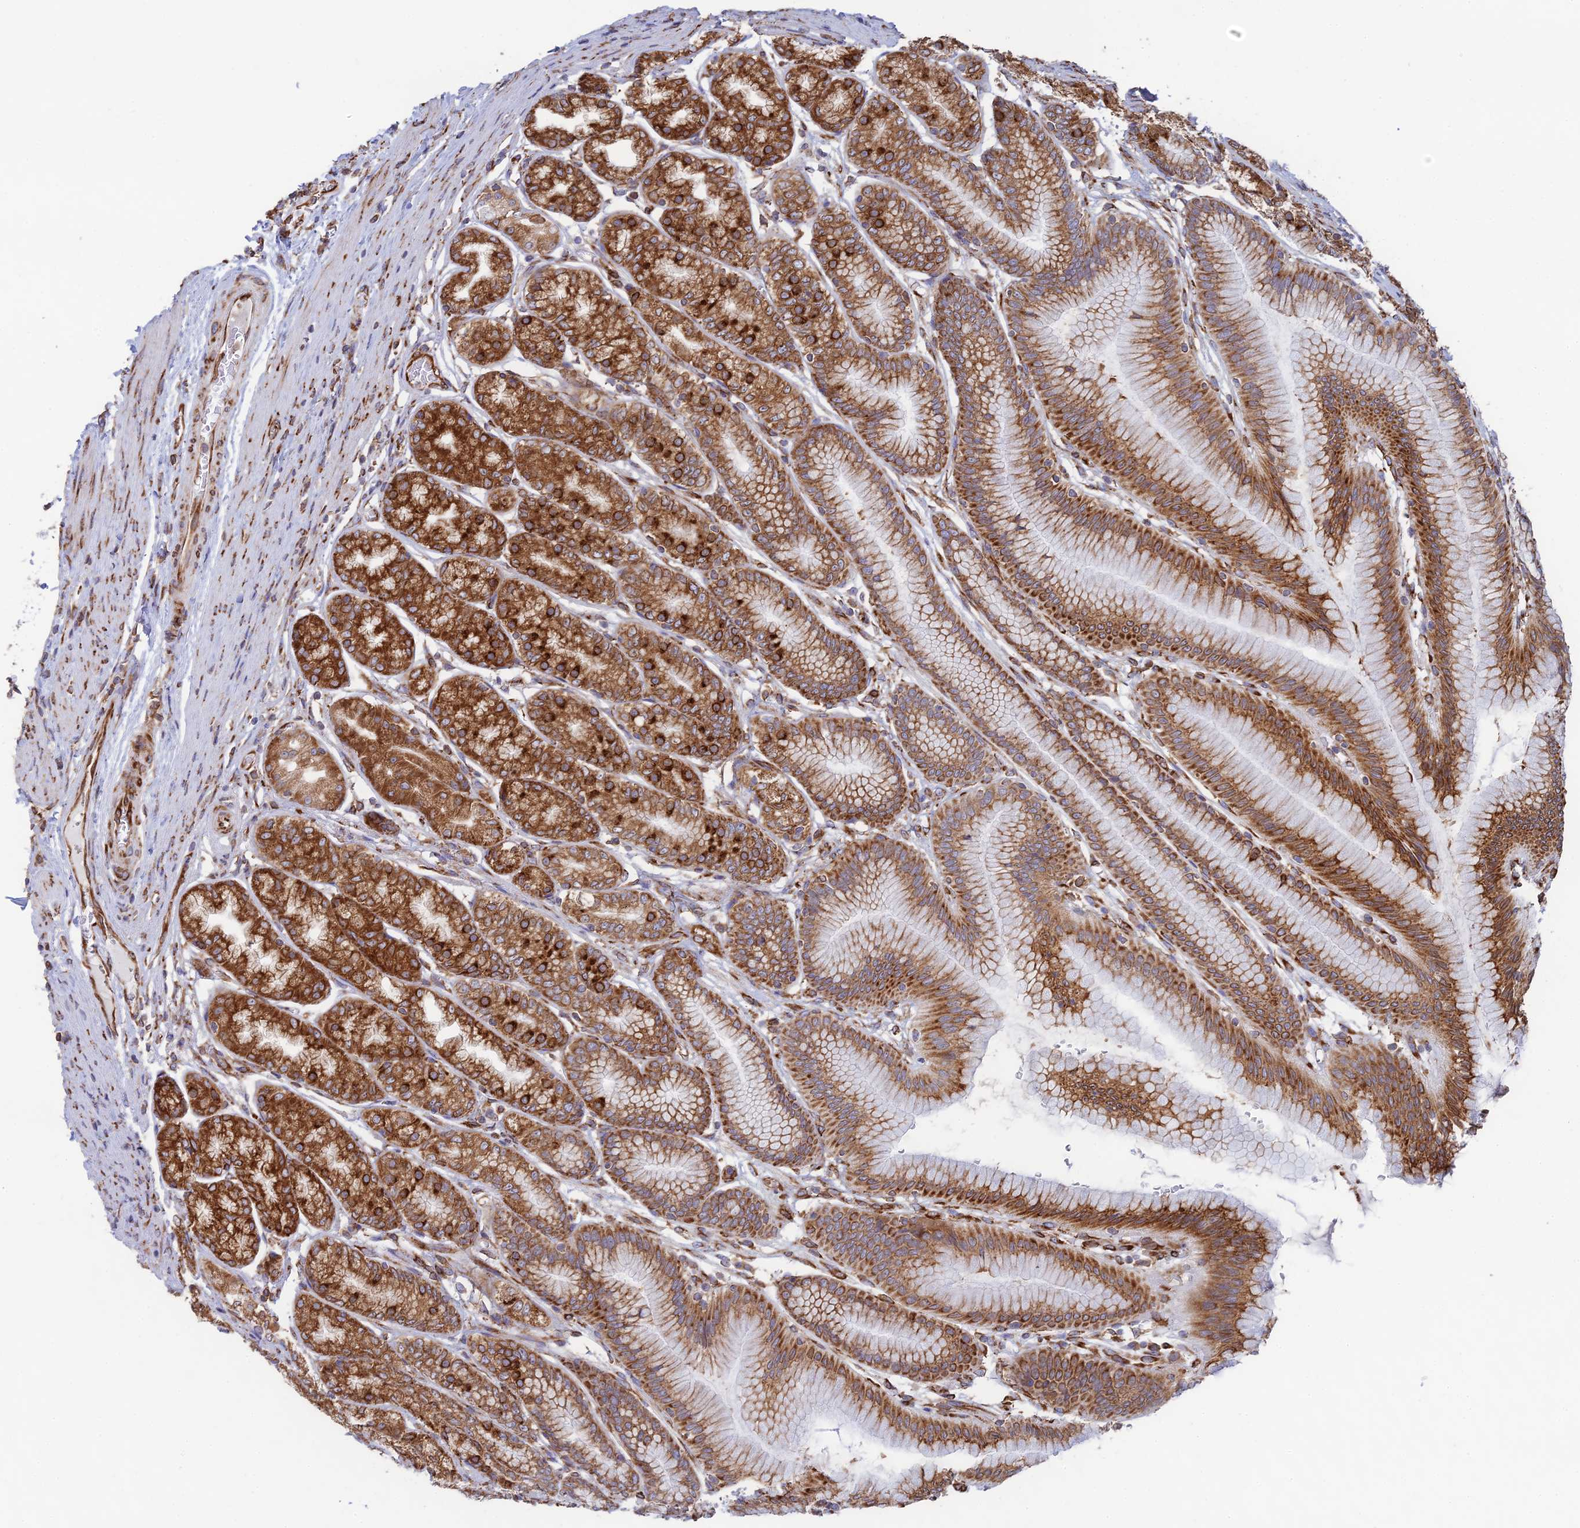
{"staining": {"intensity": "strong", "quantity": ">75%", "location": "cytoplasmic/membranous"}, "tissue": "stomach", "cell_type": "Glandular cells", "image_type": "normal", "snomed": [{"axis": "morphology", "description": "Normal tissue, NOS"}, {"axis": "morphology", "description": "Adenocarcinoma, NOS"}, {"axis": "morphology", "description": "Adenocarcinoma, High grade"}, {"axis": "topography", "description": "Stomach, upper"}, {"axis": "topography", "description": "Stomach"}], "caption": "There is high levels of strong cytoplasmic/membranous staining in glandular cells of benign stomach, as demonstrated by immunohistochemical staining (brown color).", "gene": "CCDC69", "patient": {"sex": "female", "age": 65}}